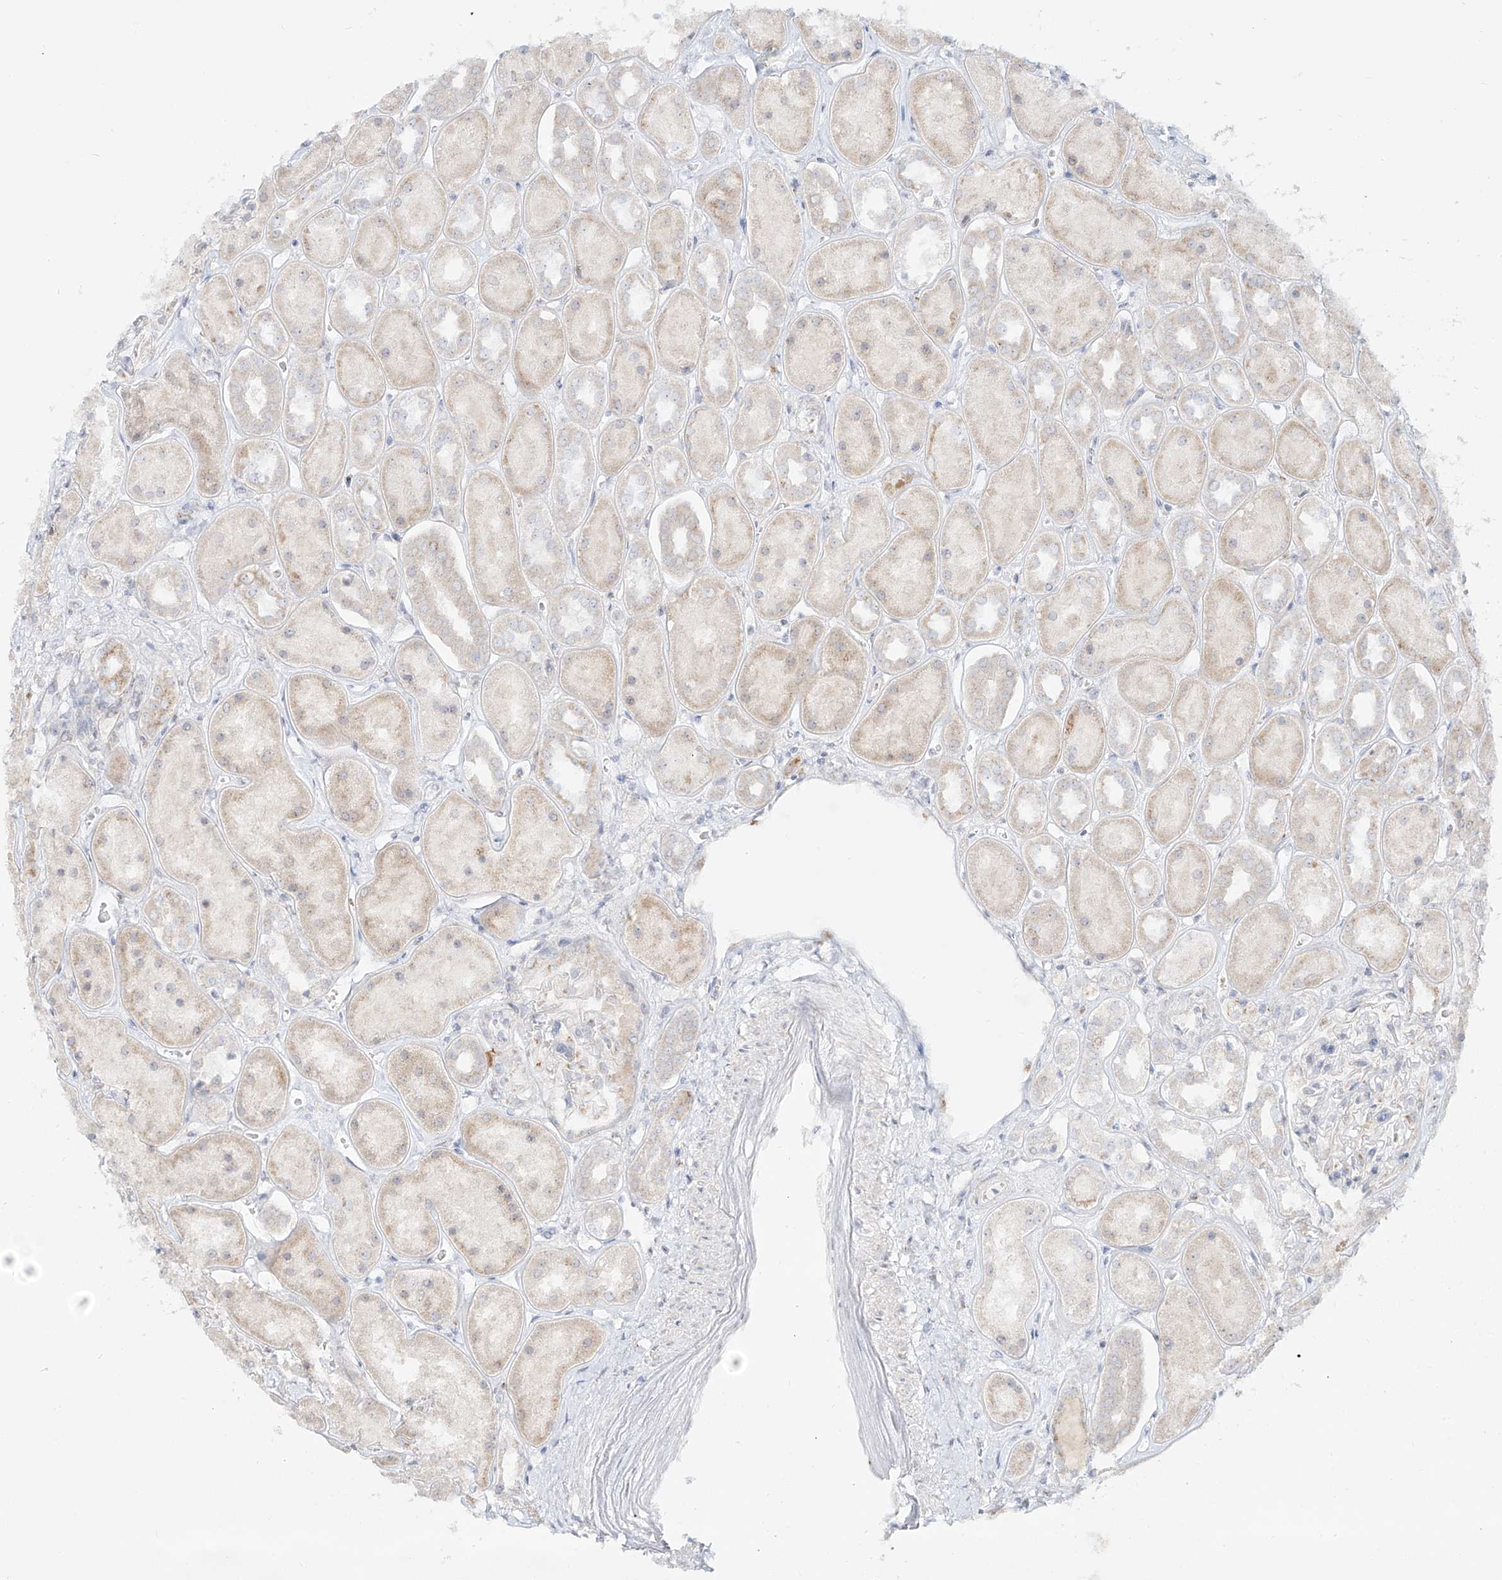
{"staining": {"intensity": "moderate", "quantity": "<25%", "location": "cytoplasmic/membranous"}, "tissue": "kidney", "cell_type": "Cells in glomeruli", "image_type": "normal", "snomed": [{"axis": "morphology", "description": "Normal tissue, NOS"}, {"axis": "topography", "description": "Kidney"}], "caption": "Immunohistochemical staining of normal kidney exhibits moderate cytoplasmic/membranous protein expression in about <25% of cells in glomeruli.", "gene": "BSDC1", "patient": {"sex": "male", "age": 70}}